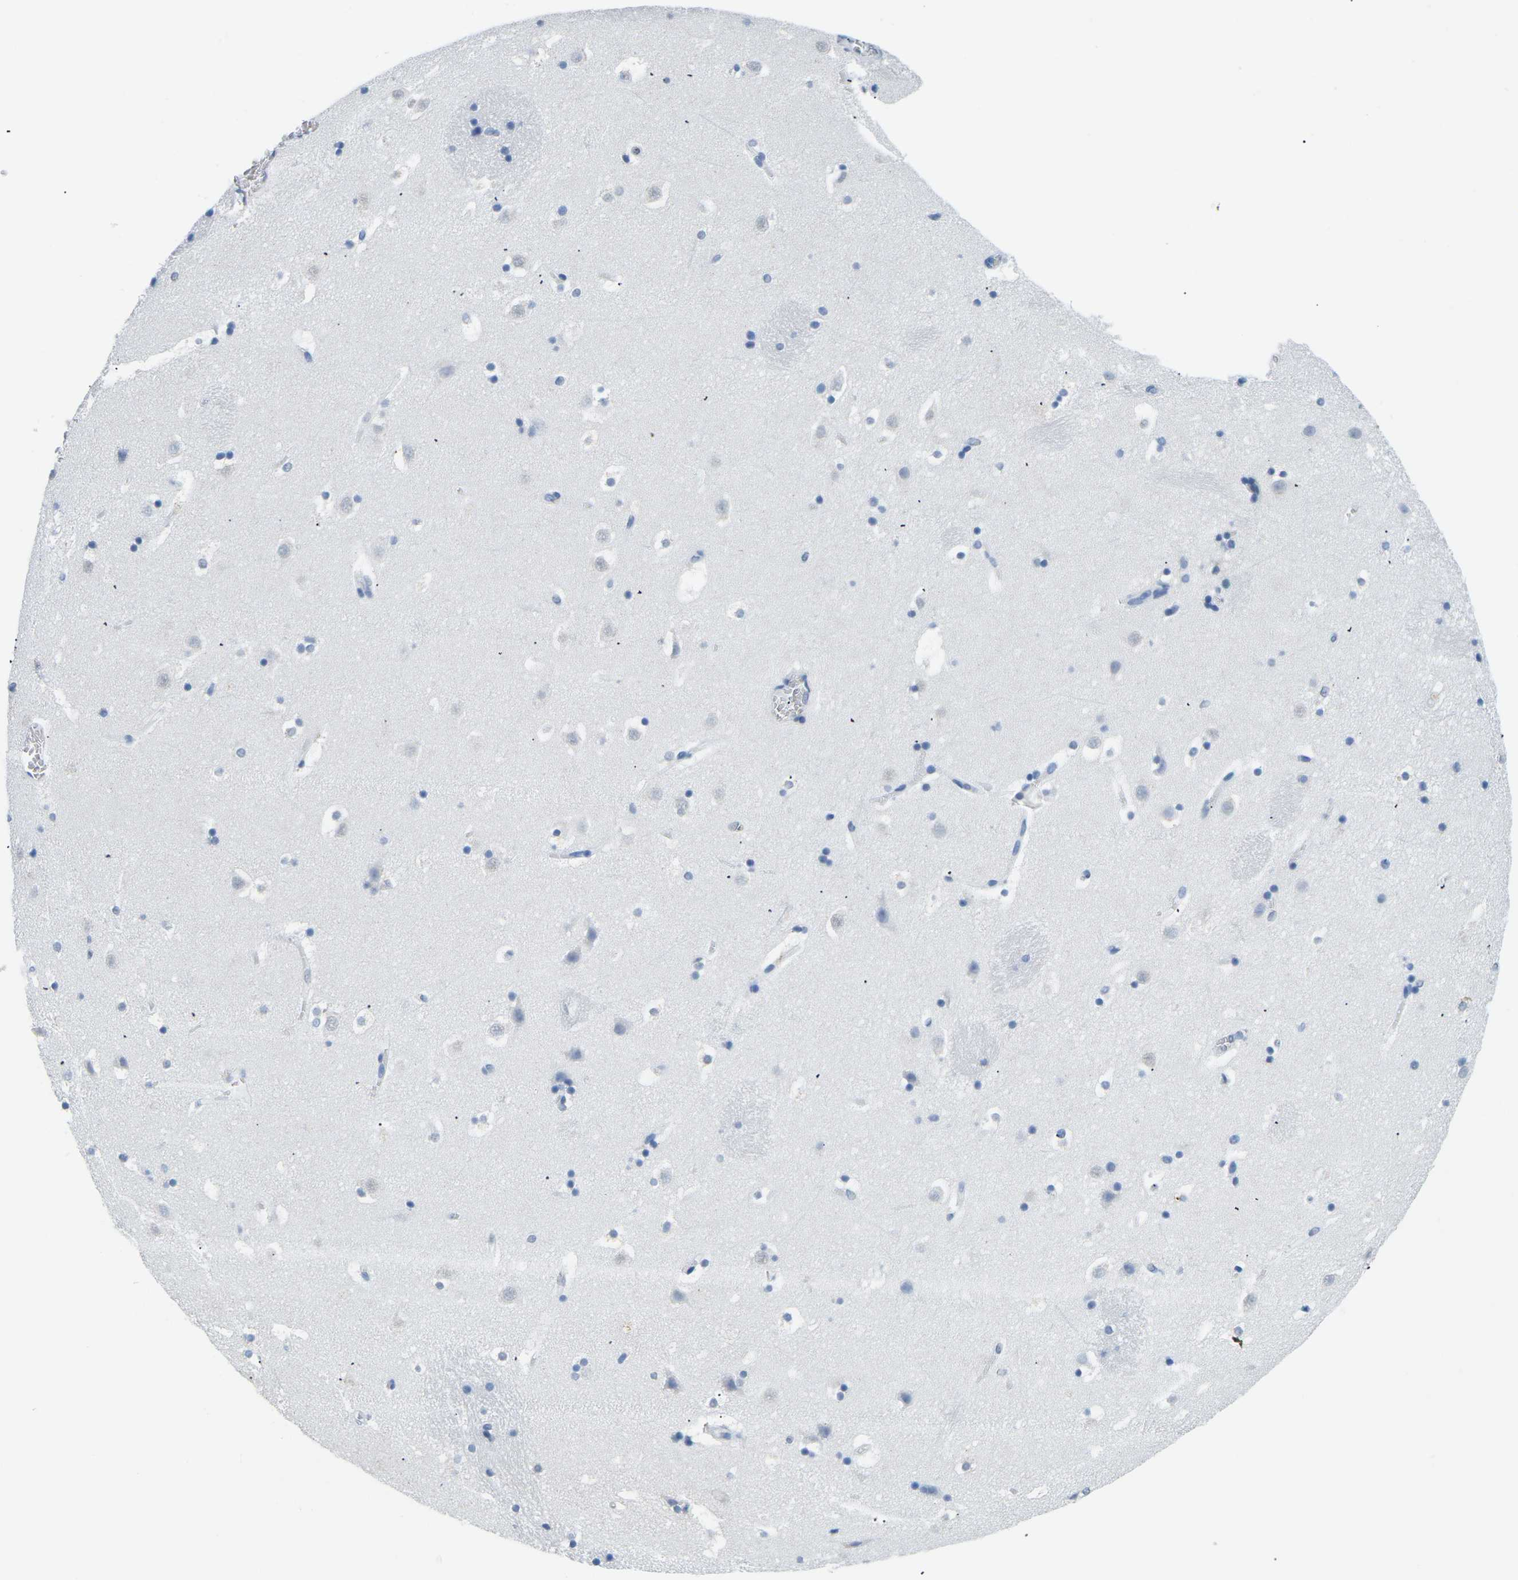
{"staining": {"intensity": "negative", "quantity": "none", "location": "none"}, "tissue": "caudate", "cell_type": "Glial cells", "image_type": "normal", "snomed": [{"axis": "morphology", "description": "Normal tissue, NOS"}, {"axis": "topography", "description": "Lateral ventricle wall"}], "caption": "This is an immunohistochemistry (IHC) photomicrograph of normal human caudate. There is no expression in glial cells.", "gene": "CTAG1A", "patient": {"sex": "male", "age": 45}}